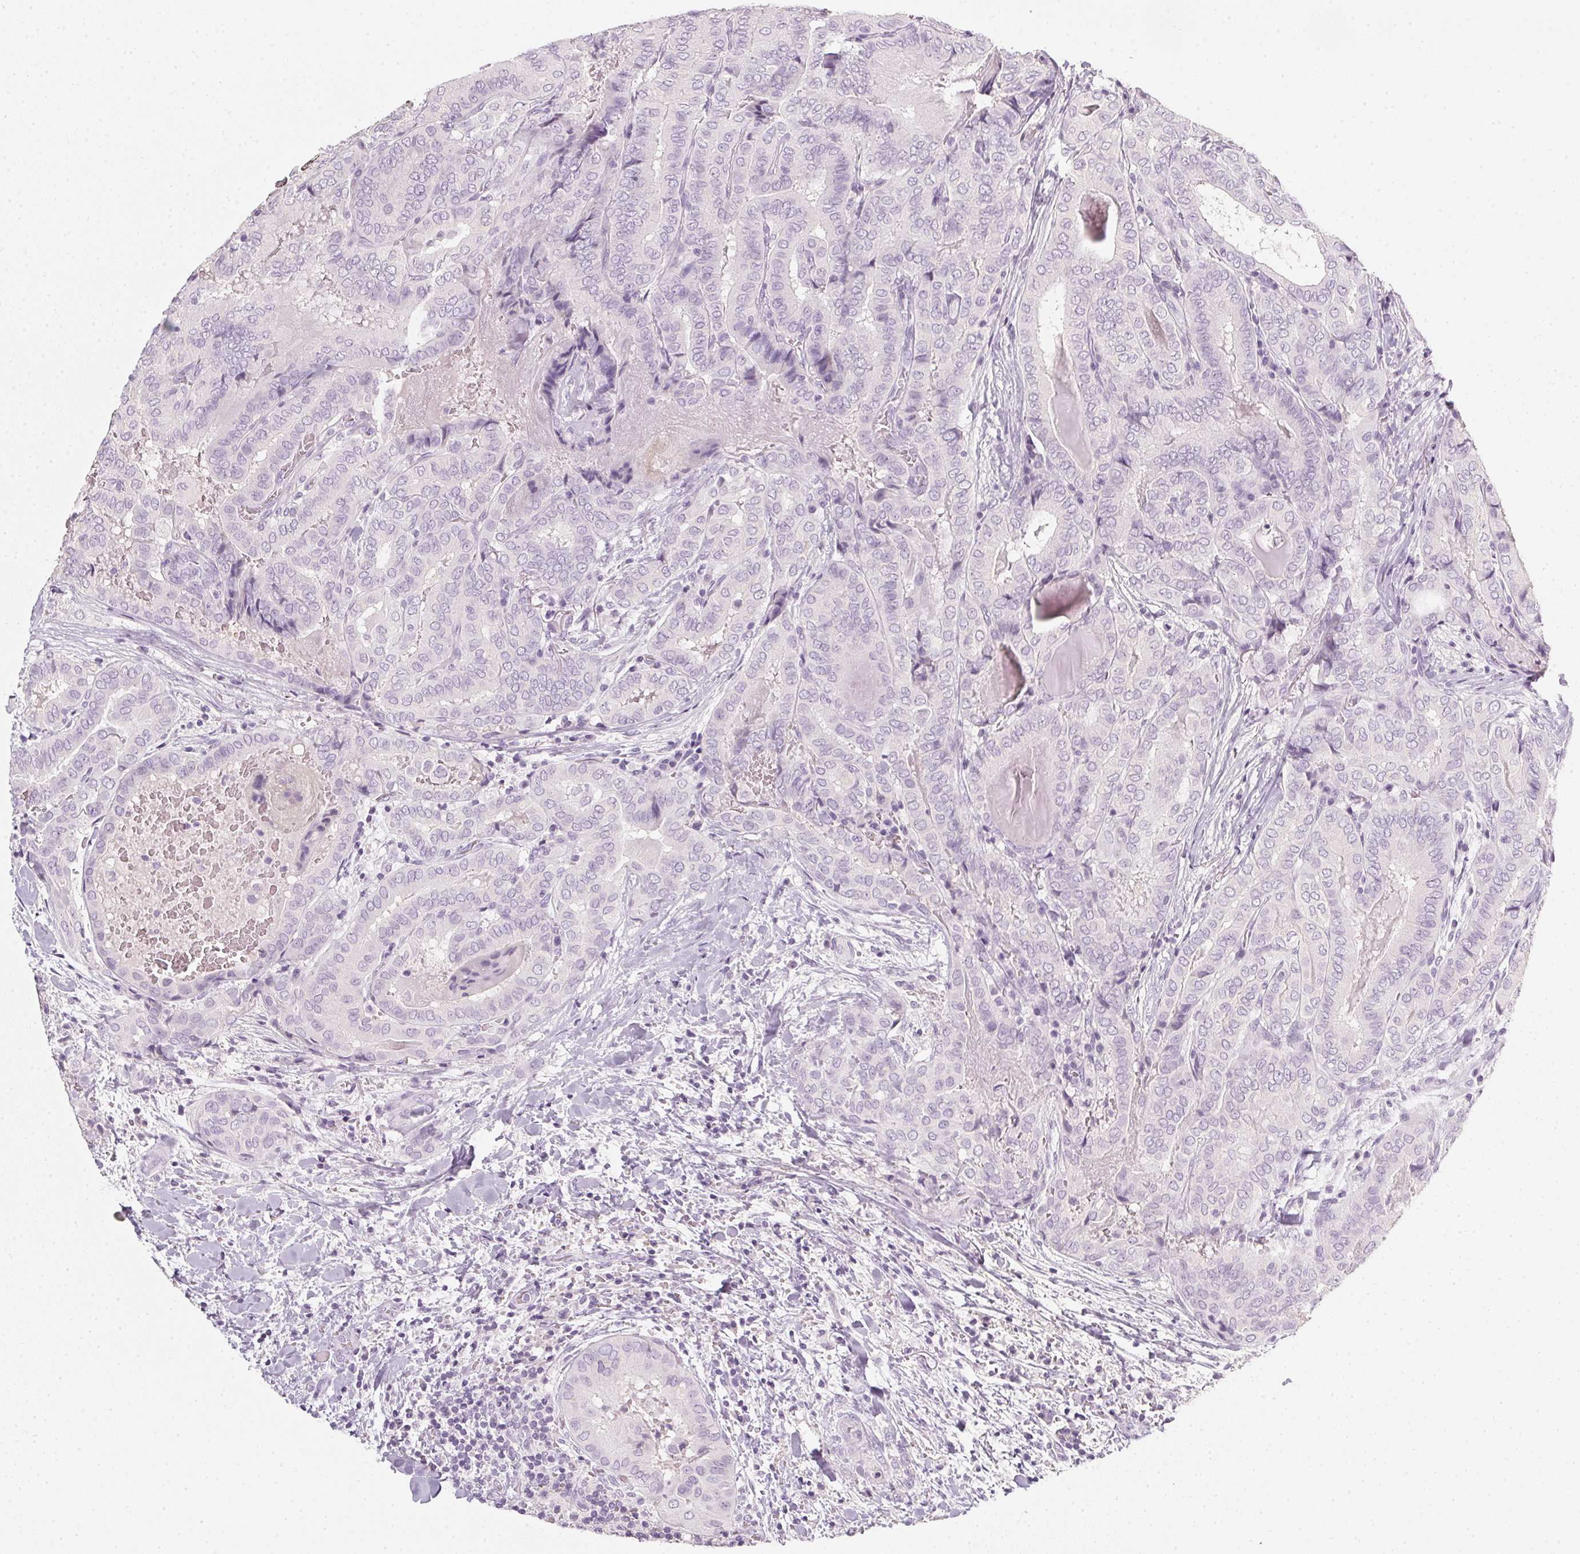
{"staining": {"intensity": "negative", "quantity": "none", "location": "none"}, "tissue": "thyroid cancer", "cell_type": "Tumor cells", "image_type": "cancer", "snomed": [{"axis": "morphology", "description": "Papillary adenocarcinoma, NOS"}, {"axis": "topography", "description": "Thyroid gland"}], "caption": "Tumor cells show no significant positivity in thyroid cancer (papillary adenocarcinoma).", "gene": "TMEM72", "patient": {"sex": "female", "age": 61}}